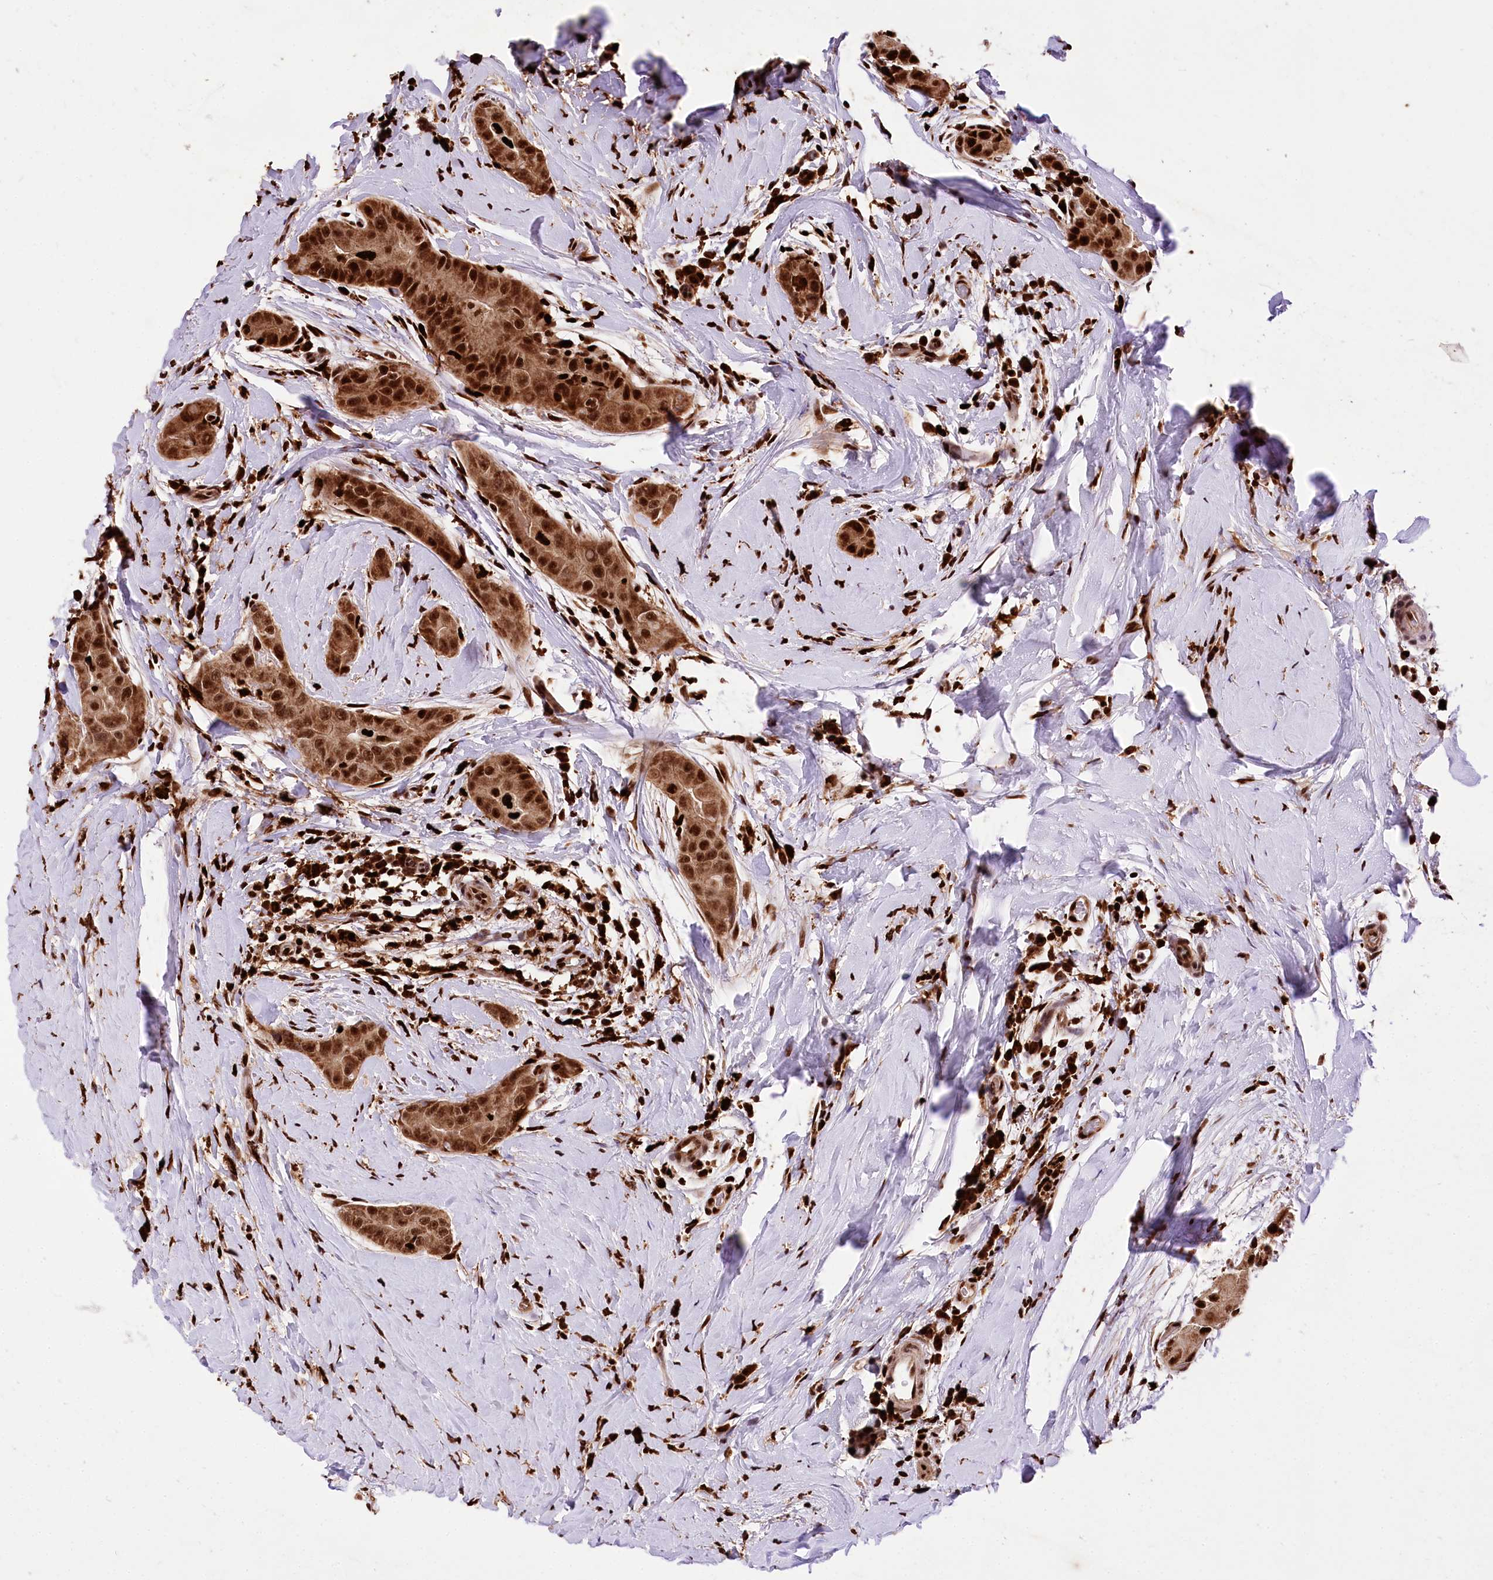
{"staining": {"intensity": "strong", "quantity": ">75%", "location": "cytoplasmic/membranous,nuclear"}, "tissue": "thyroid cancer", "cell_type": "Tumor cells", "image_type": "cancer", "snomed": [{"axis": "morphology", "description": "Papillary adenocarcinoma, NOS"}, {"axis": "topography", "description": "Thyroid gland"}], "caption": "The histopathology image shows staining of thyroid papillary adenocarcinoma, revealing strong cytoplasmic/membranous and nuclear protein positivity (brown color) within tumor cells.", "gene": "FIGN", "patient": {"sex": "male", "age": 33}}